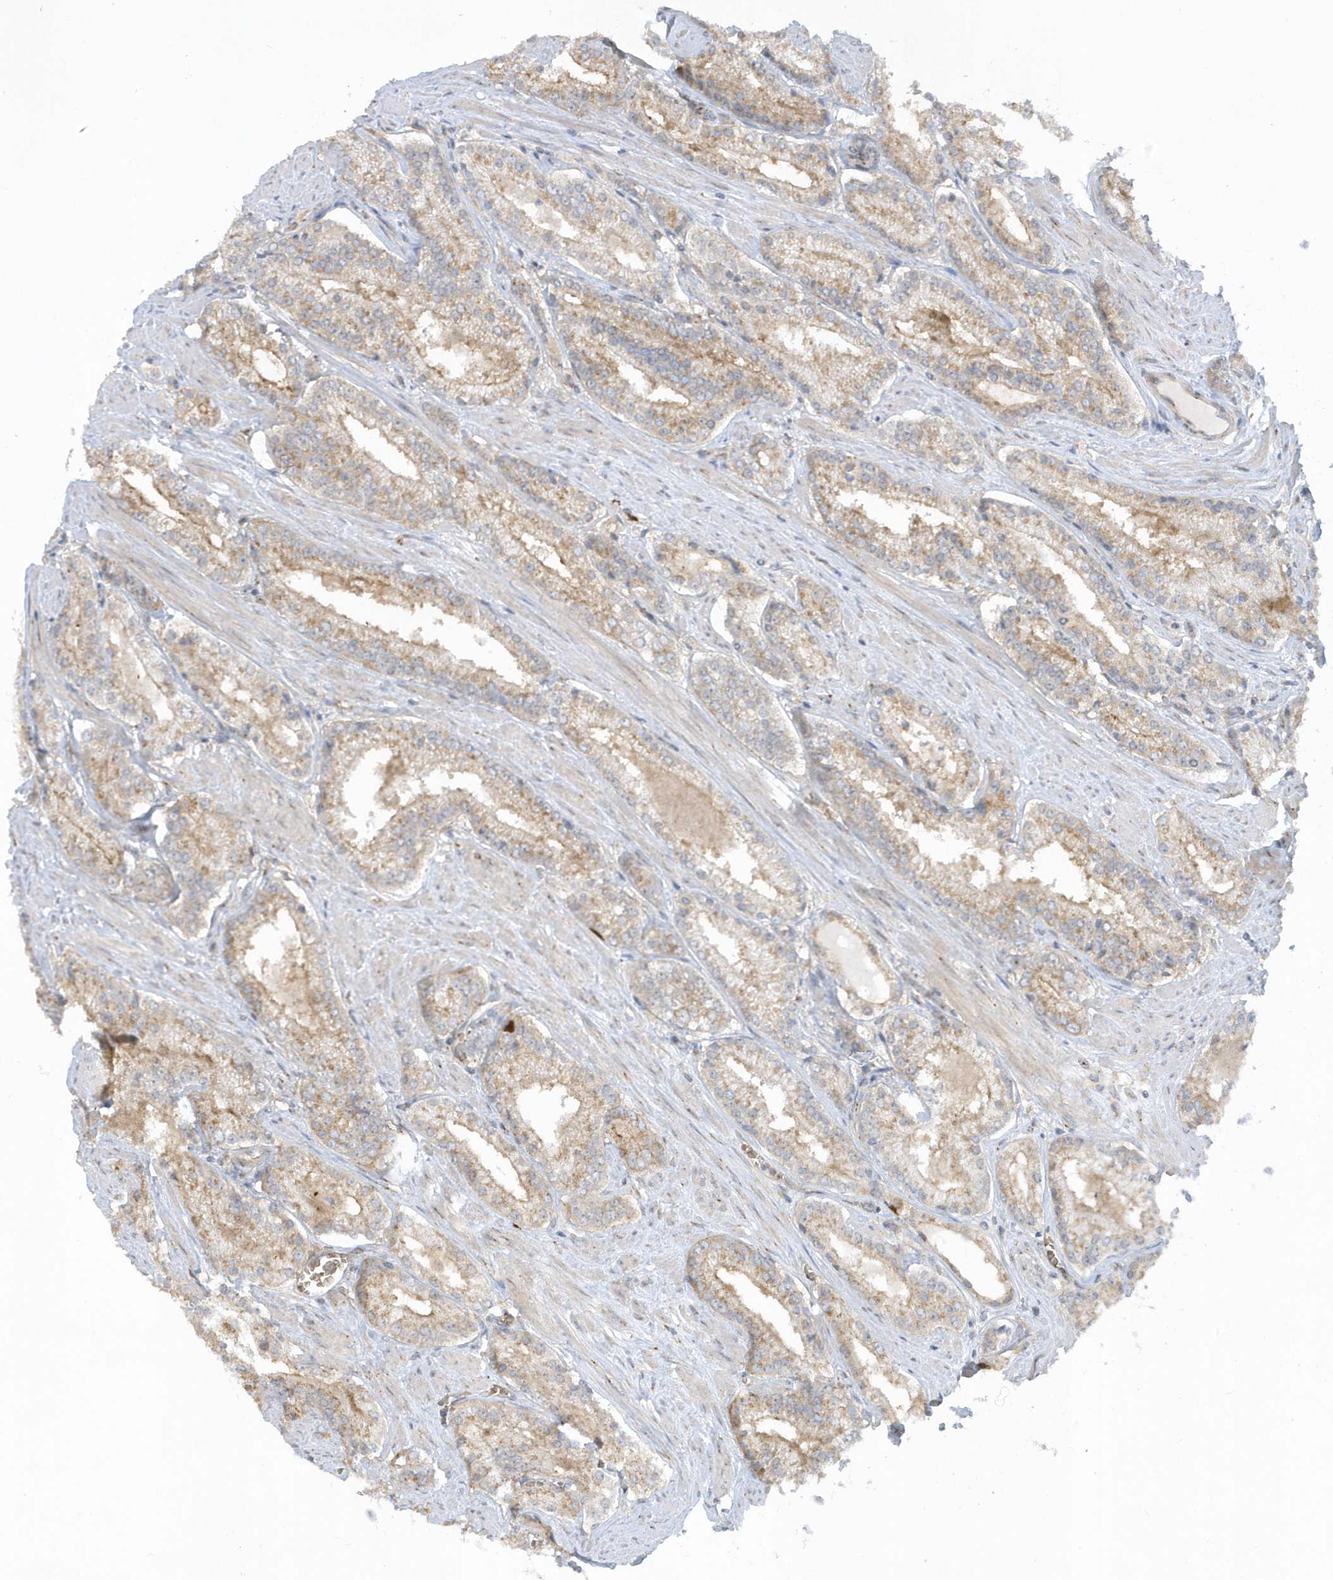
{"staining": {"intensity": "moderate", "quantity": "25%-75%", "location": "cytoplasmic/membranous"}, "tissue": "prostate cancer", "cell_type": "Tumor cells", "image_type": "cancer", "snomed": [{"axis": "morphology", "description": "Adenocarcinoma, Low grade"}, {"axis": "topography", "description": "Prostate"}], "caption": "The micrograph shows staining of prostate cancer (adenocarcinoma (low-grade)), revealing moderate cytoplasmic/membranous protein expression (brown color) within tumor cells.", "gene": "RPP40", "patient": {"sex": "male", "age": 54}}